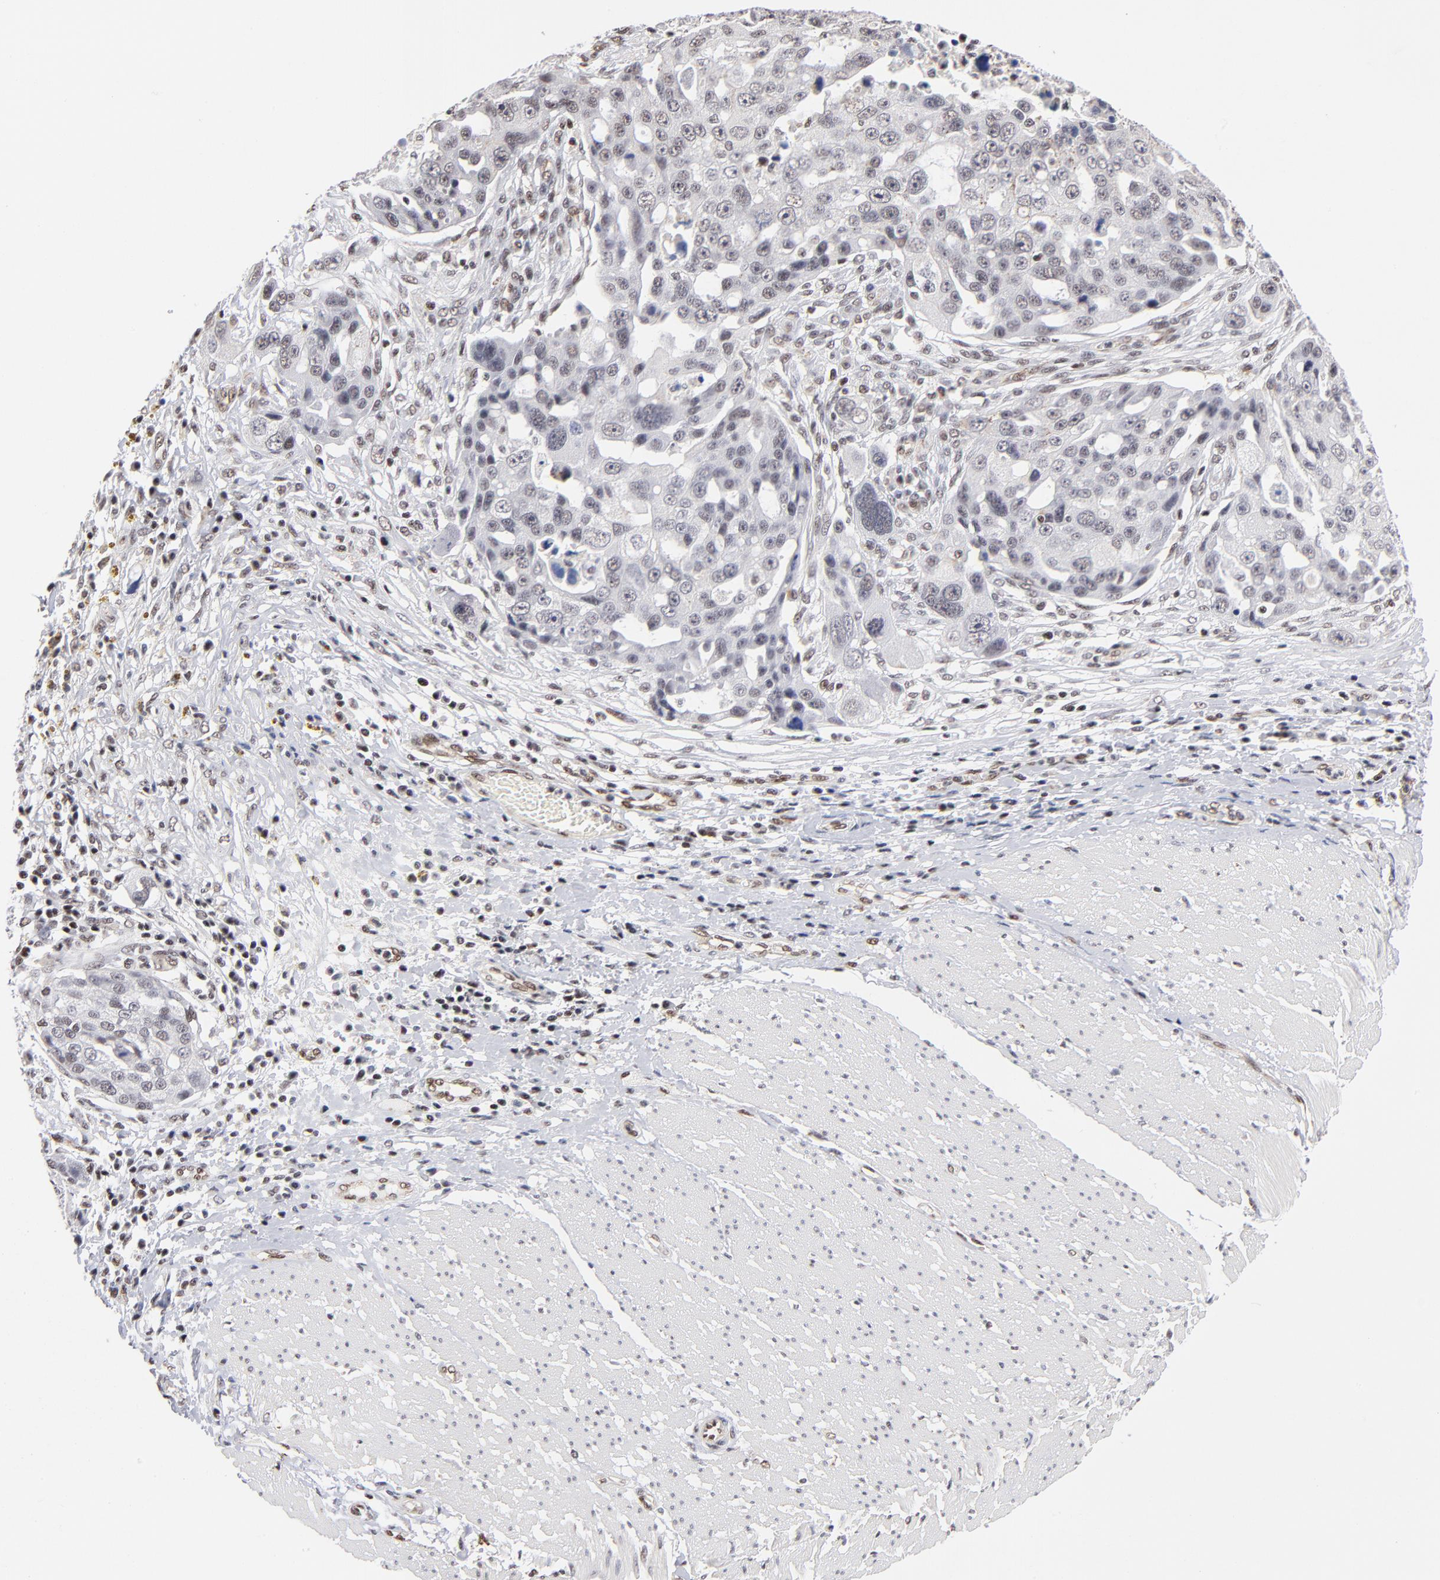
{"staining": {"intensity": "weak", "quantity": "<25%", "location": "nuclear"}, "tissue": "ovarian cancer", "cell_type": "Tumor cells", "image_type": "cancer", "snomed": [{"axis": "morphology", "description": "Carcinoma, endometroid"}, {"axis": "topography", "description": "Ovary"}], "caption": "An image of human endometroid carcinoma (ovarian) is negative for staining in tumor cells.", "gene": "GABPA", "patient": {"sex": "female", "age": 75}}